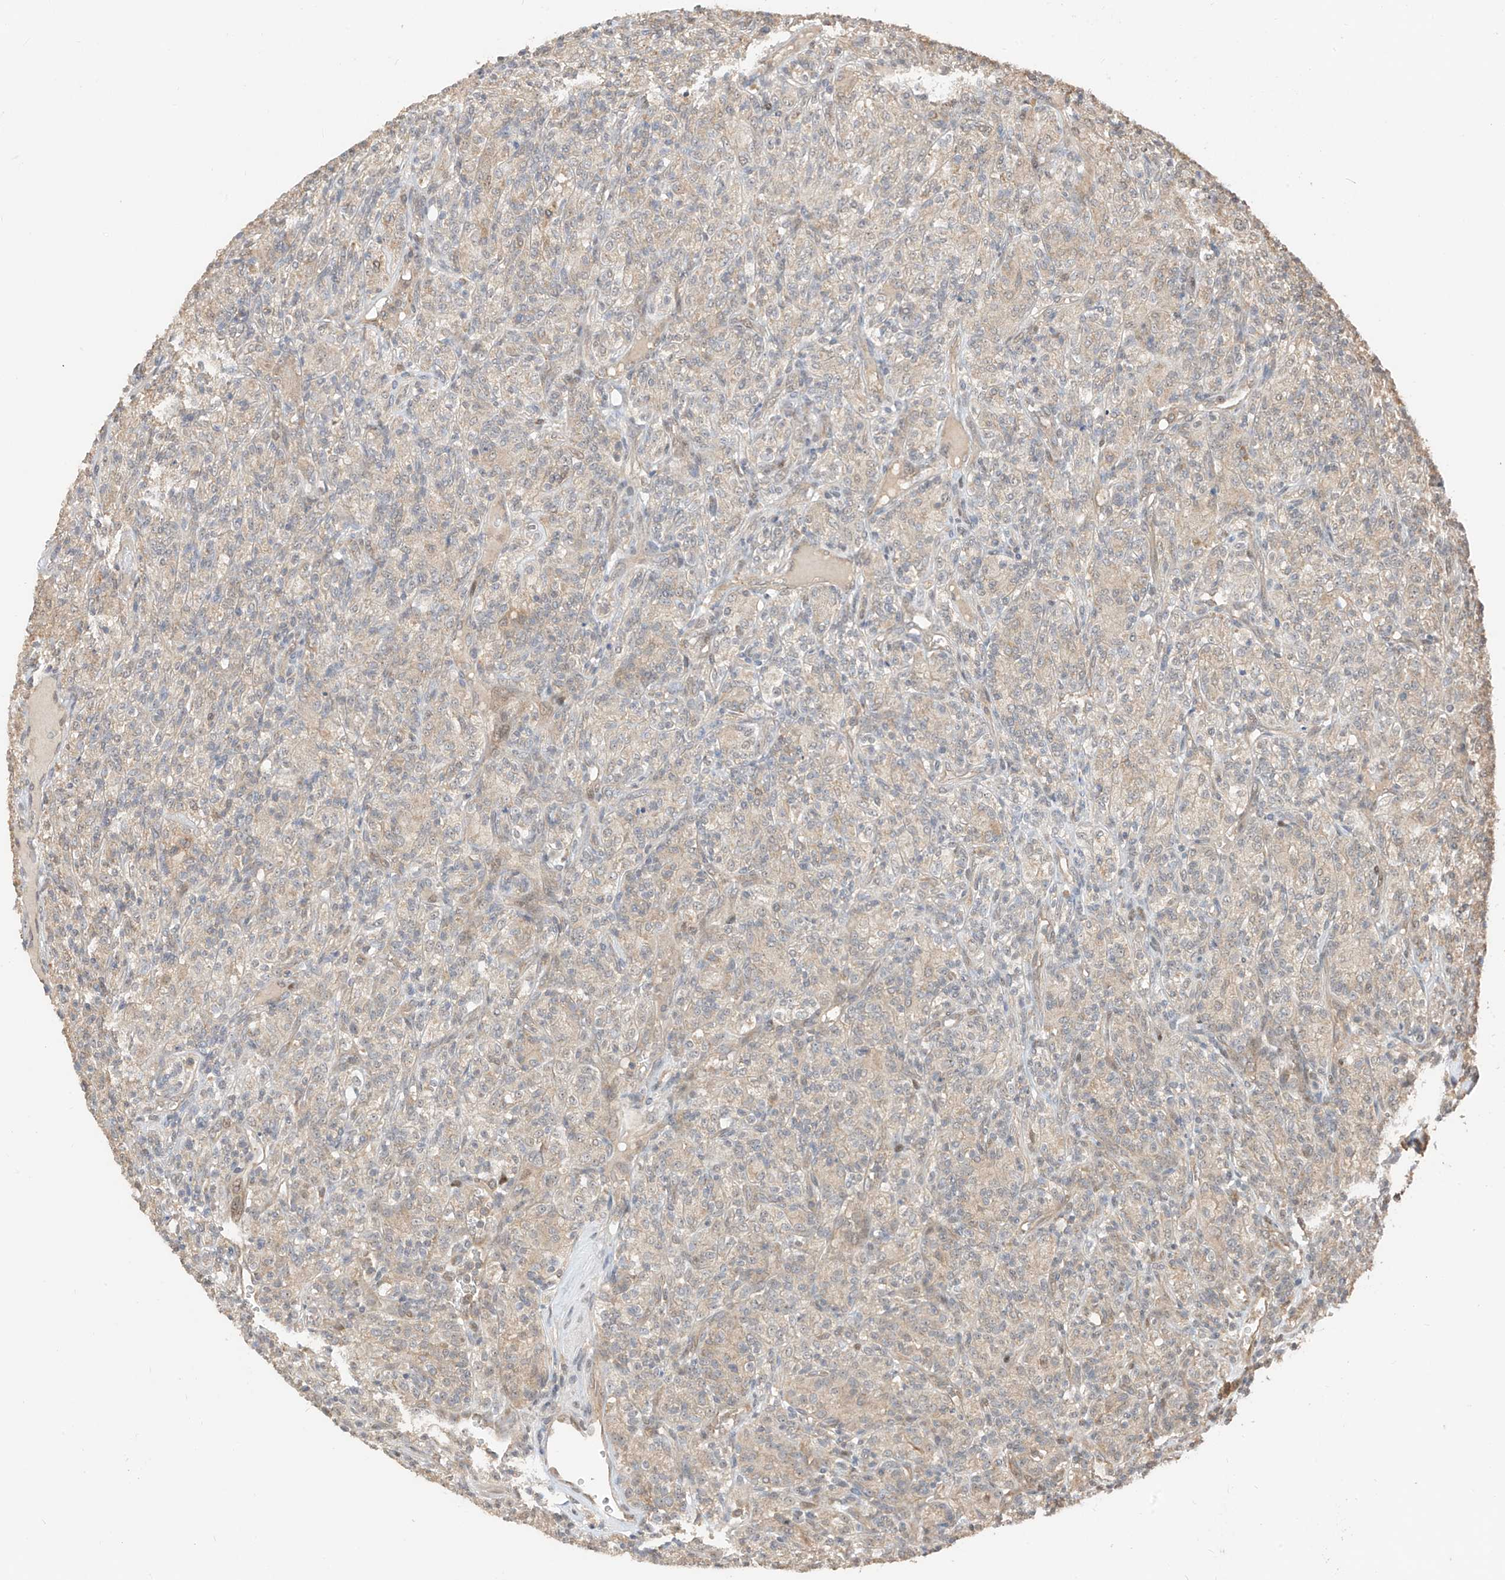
{"staining": {"intensity": "weak", "quantity": "25%-75%", "location": "cytoplasmic/membranous"}, "tissue": "renal cancer", "cell_type": "Tumor cells", "image_type": "cancer", "snomed": [{"axis": "morphology", "description": "Adenocarcinoma, NOS"}, {"axis": "topography", "description": "Kidney"}], "caption": "Immunohistochemical staining of renal cancer displays low levels of weak cytoplasmic/membranous protein staining in about 25%-75% of tumor cells.", "gene": "LATS1", "patient": {"sex": "male", "age": 77}}